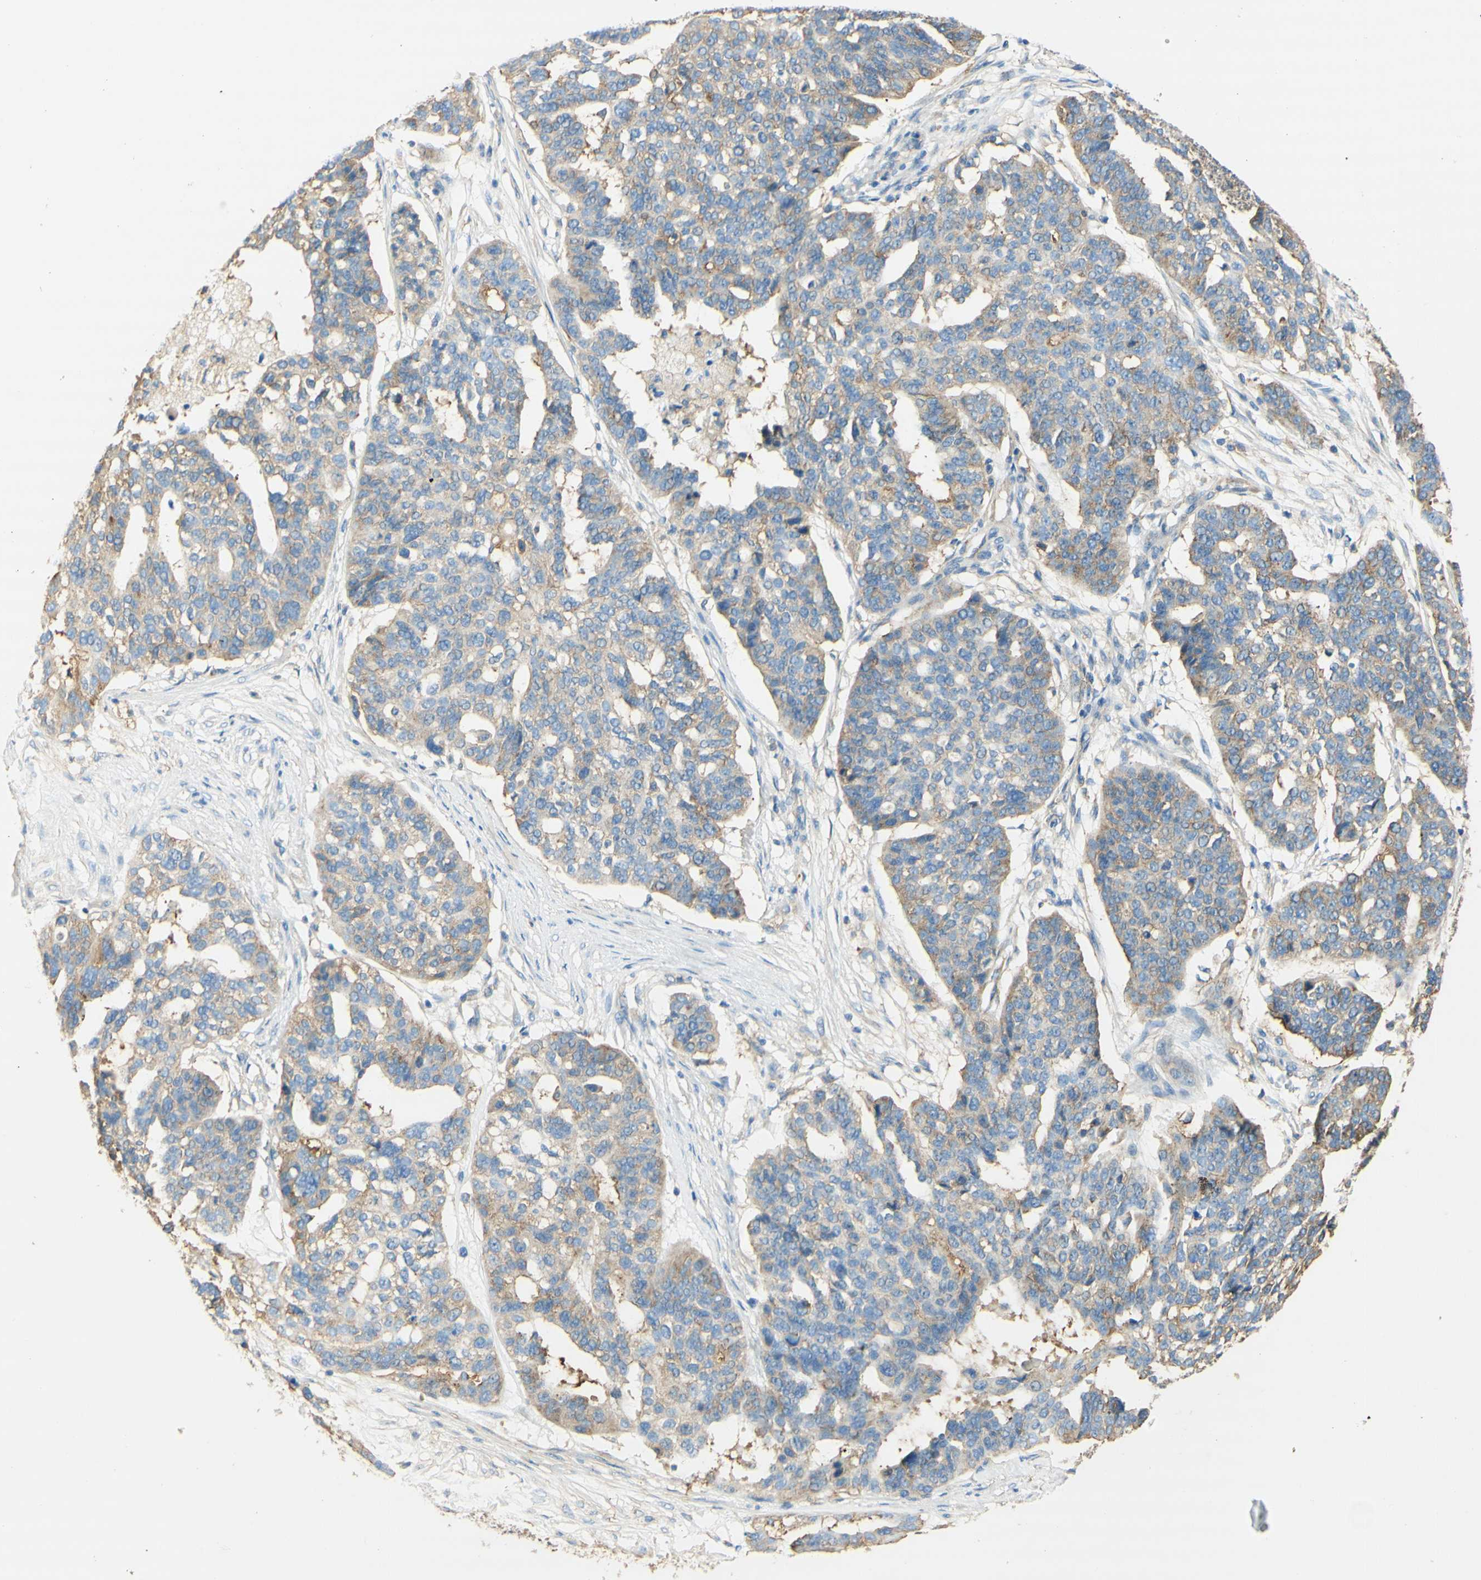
{"staining": {"intensity": "weak", "quantity": "25%-75%", "location": "cytoplasmic/membranous"}, "tissue": "ovarian cancer", "cell_type": "Tumor cells", "image_type": "cancer", "snomed": [{"axis": "morphology", "description": "Cystadenocarcinoma, serous, NOS"}, {"axis": "topography", "description": "Ovary"}], "caption": "About 25%-75% of tumor cells in human ovarian cancer display weak cytoplasmic/membranous protein positivity as visualized by brown immunohistochemical staining.", "gene": "CLTC", "patient": {"sex": "female", "age": 59}}